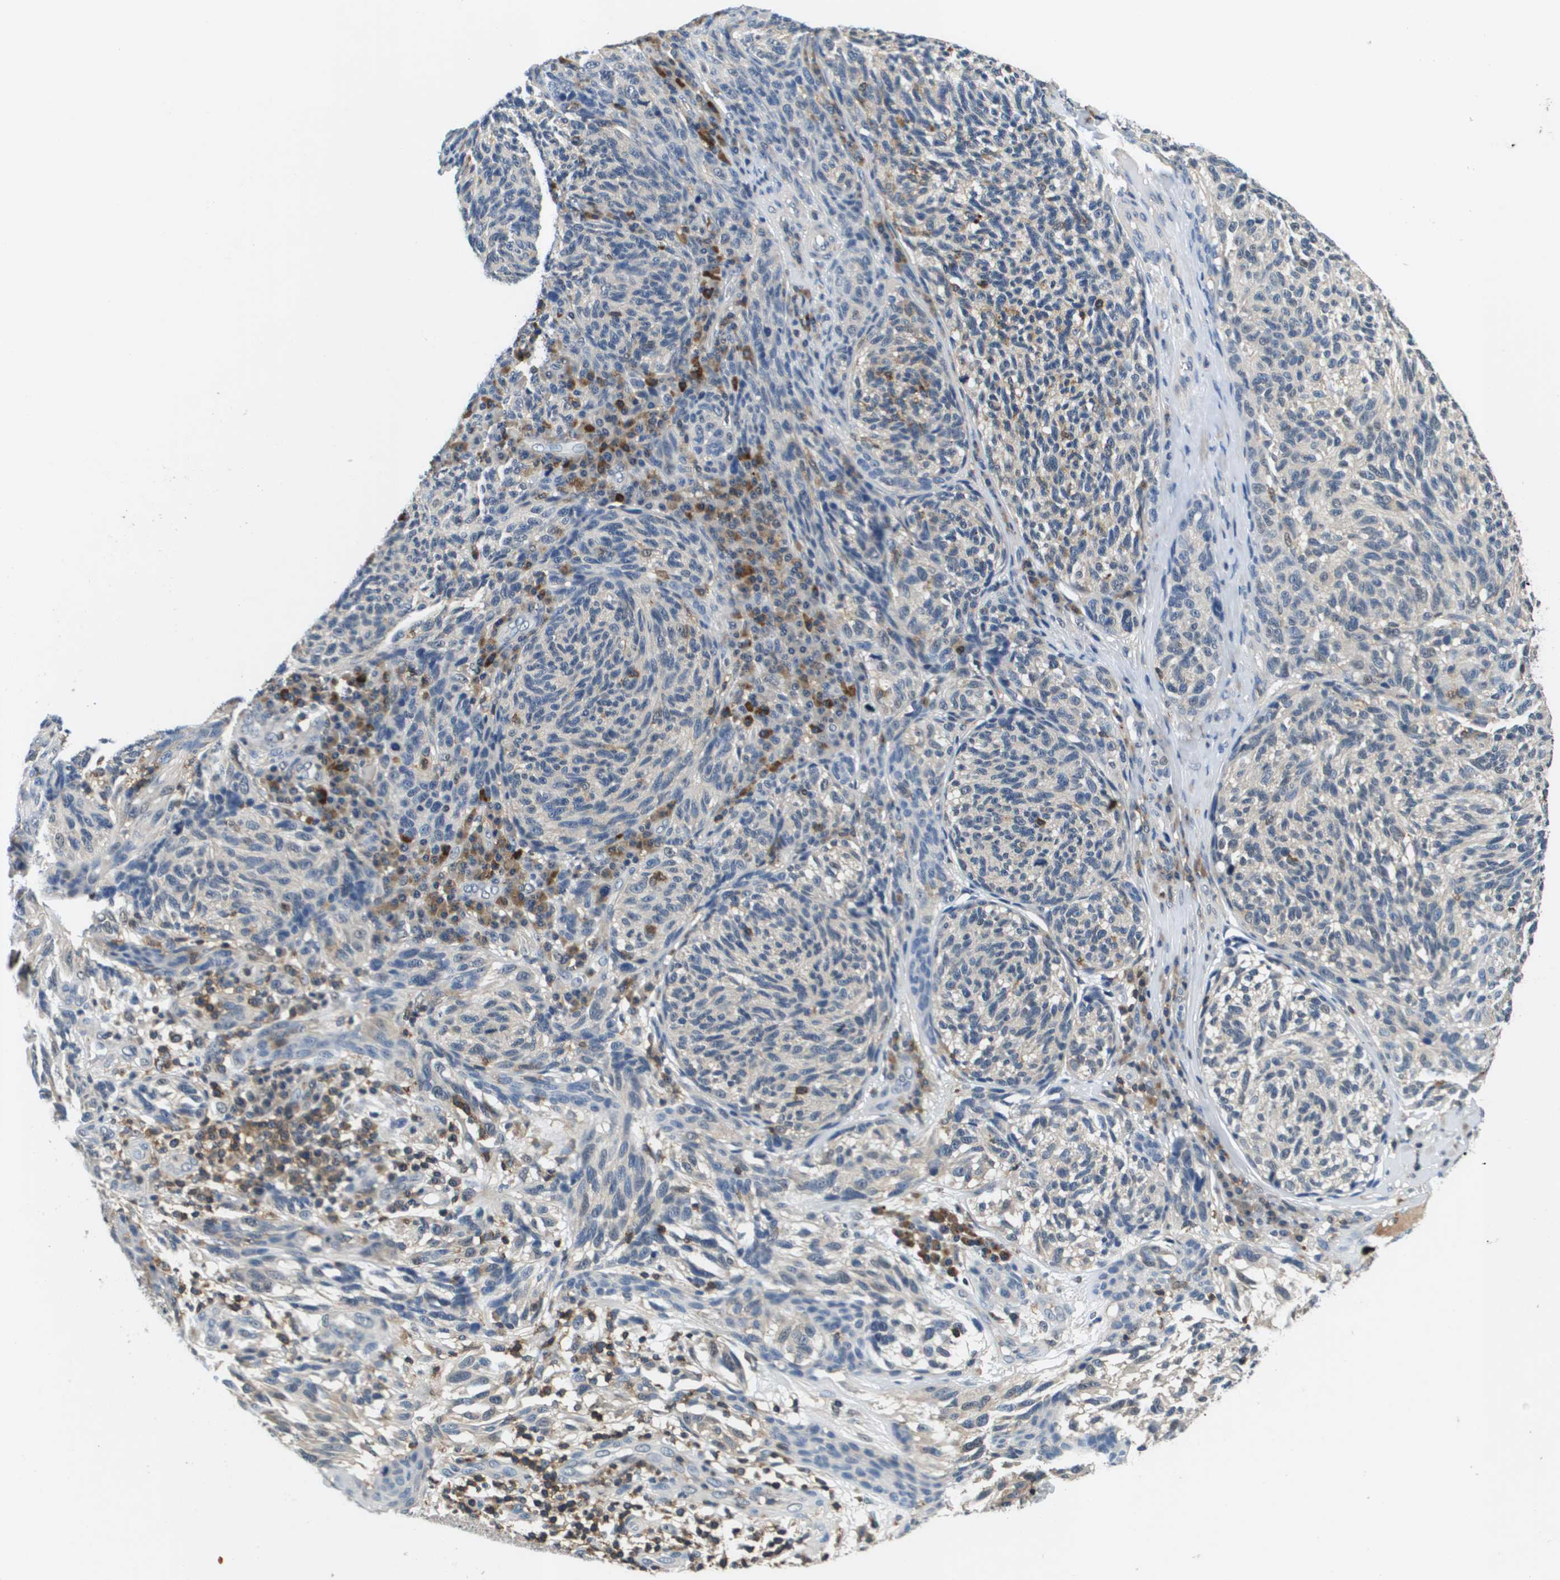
{"staining": {"intensity": "negative", "quantity": "none", "location": "none"}, "tissue": "melanoma", "cell_type": "Tumor cells", "image_type": "cancer", "snomed": [{"axis": "morphology", "description": "Malignant melanoma, NOS"}, {"axis": "topography", "description": "Skin"}], "caption": "Immunohistochemical staining of melanoma reveals no significant positivity in tumor cells. (DAB IHC, high magnification).", "gene": "KCNQ5", "patient": {"sex": "female", "age": 73}}